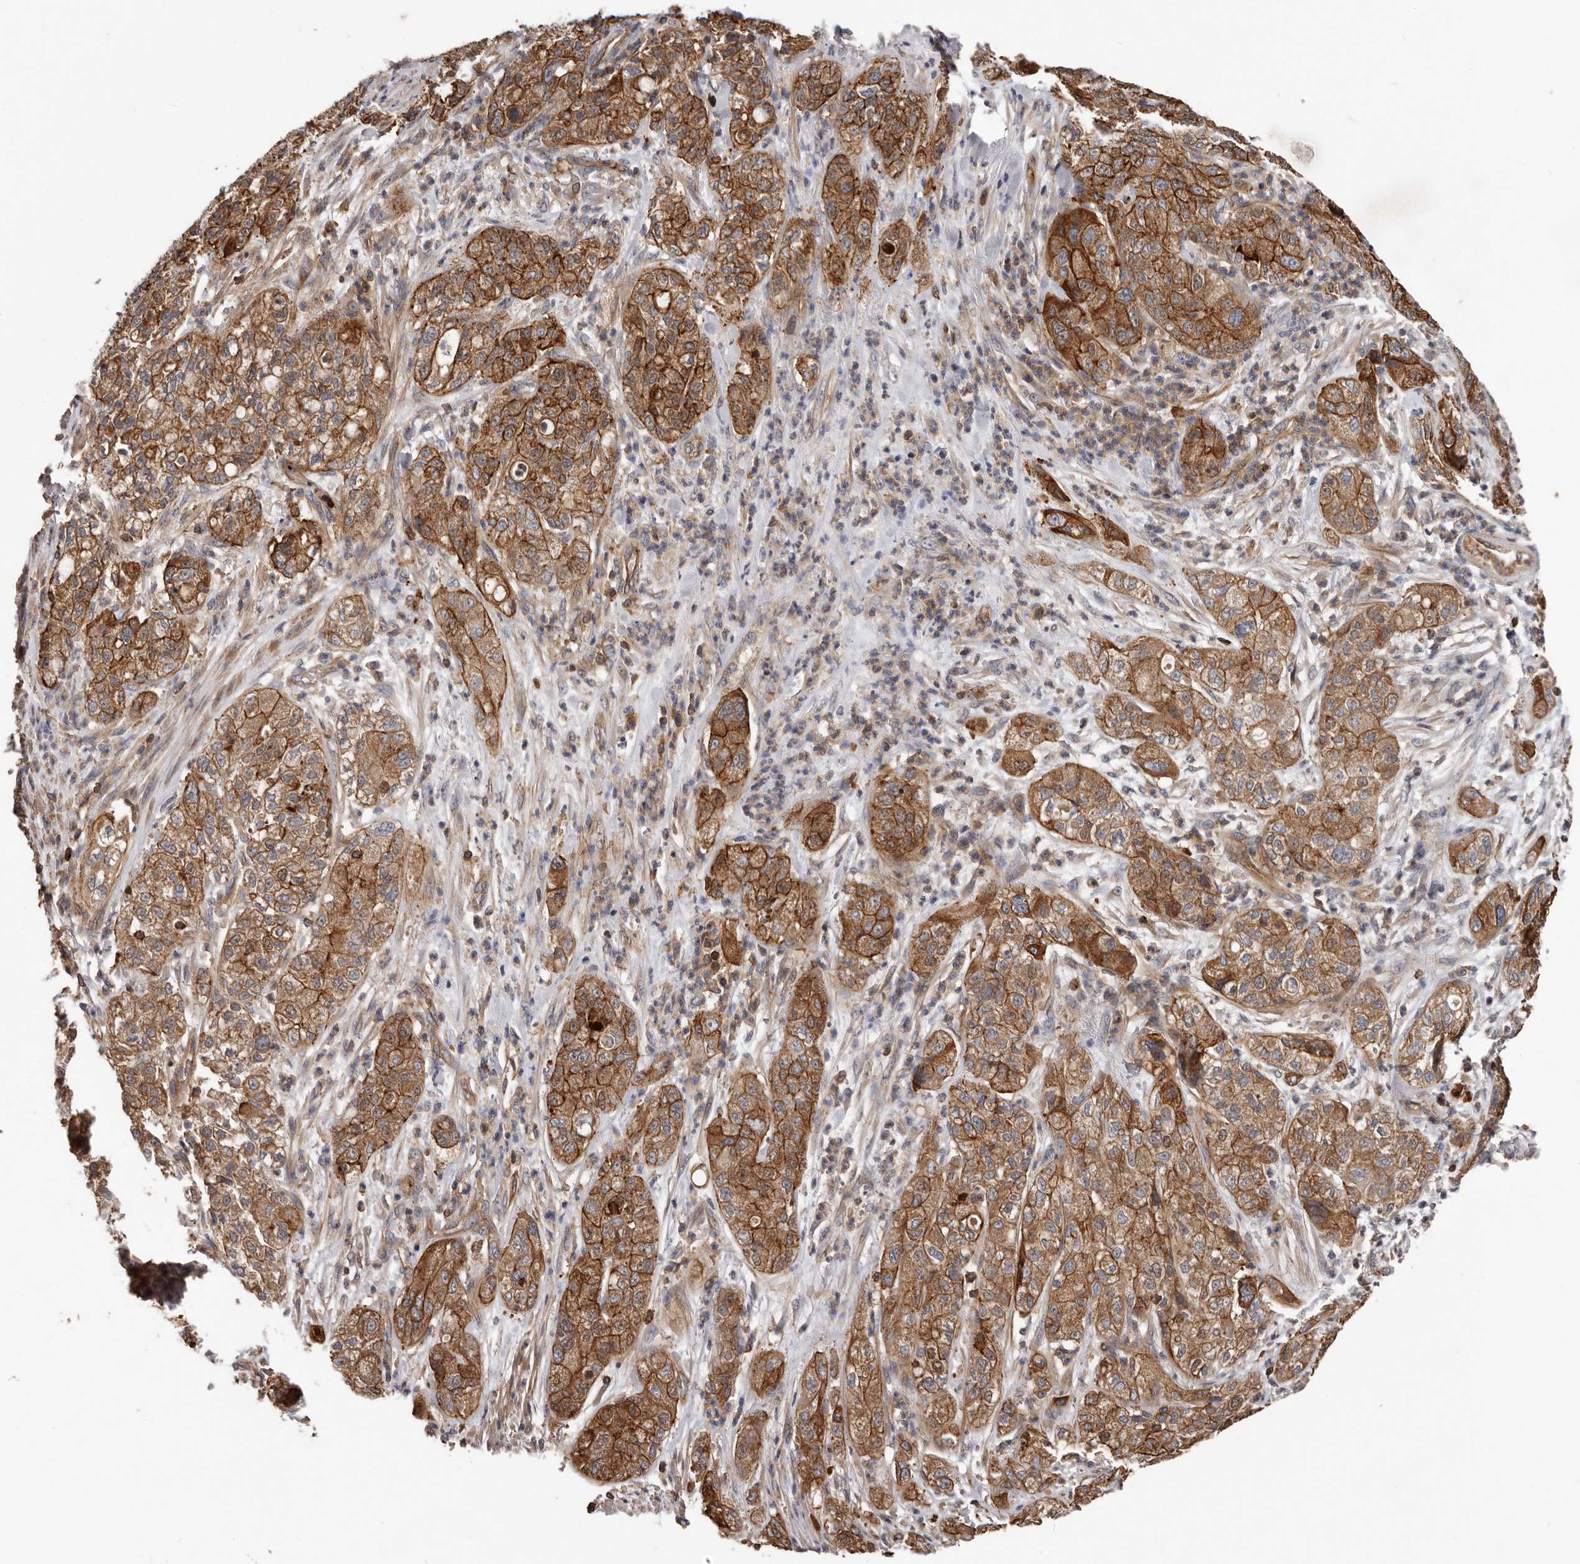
{"staining": {"intensity": "strong", "quantity": ">75%", "location": "cytoplasmic/membranous"}, "tissue": "pancreatic cancer", "cell_type": "Tumor cells", "image_type": "cancer", "snomed": [{"axis": "morphology", "description": "Adenocarcinoma, NOS"}, {"axis": "topography", "description": "Pancreas"}], "caption": "A histopathology image of pancreatic cancer stained for a protein displays strong cytoplasmic/membranous brown staining in tumor cells.", "gene": "PNRC2", "patient": {"sex": "female", "age": 78}}